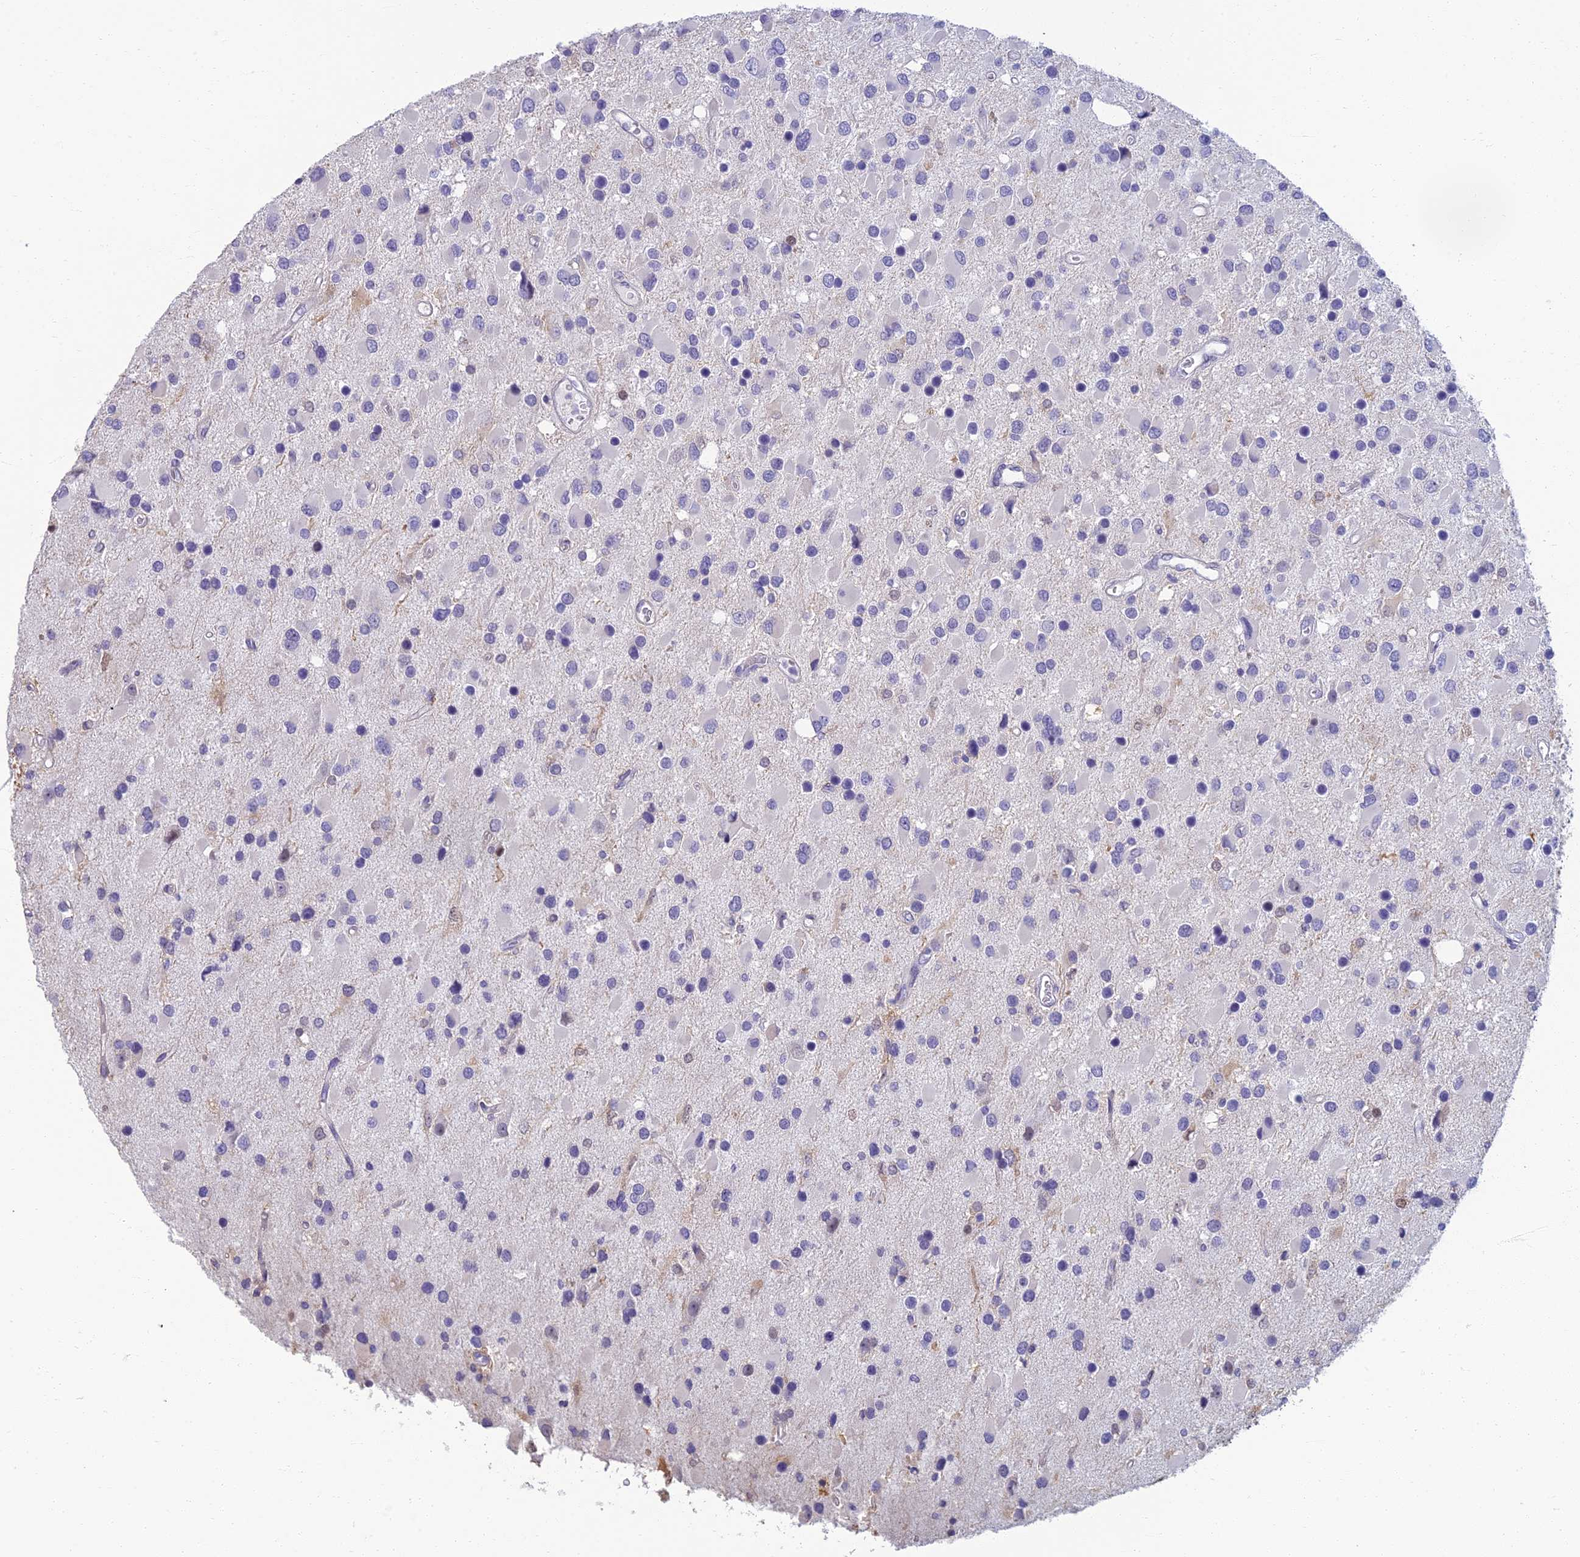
{"staining": {"intensity": "negative", "quantity": "none", "location": "none"}, "tissue": "glioma", "cell_type": "Tumor cells", "image_type": "cancer", "snomed": [{"axis": "morphology", "description": "Glioma, malignant, High grade"}, {"axis": "topography", "description": "Brain"}], "caption": "High-grade glioma (malignant) was stained to show a protein in brown. There is no significant staining in tumor cells. (DAB immunohistochemistry (IHC), high magnification).", "gene": "NEURL1", "patient": {"sex": "male", "age": 53}}